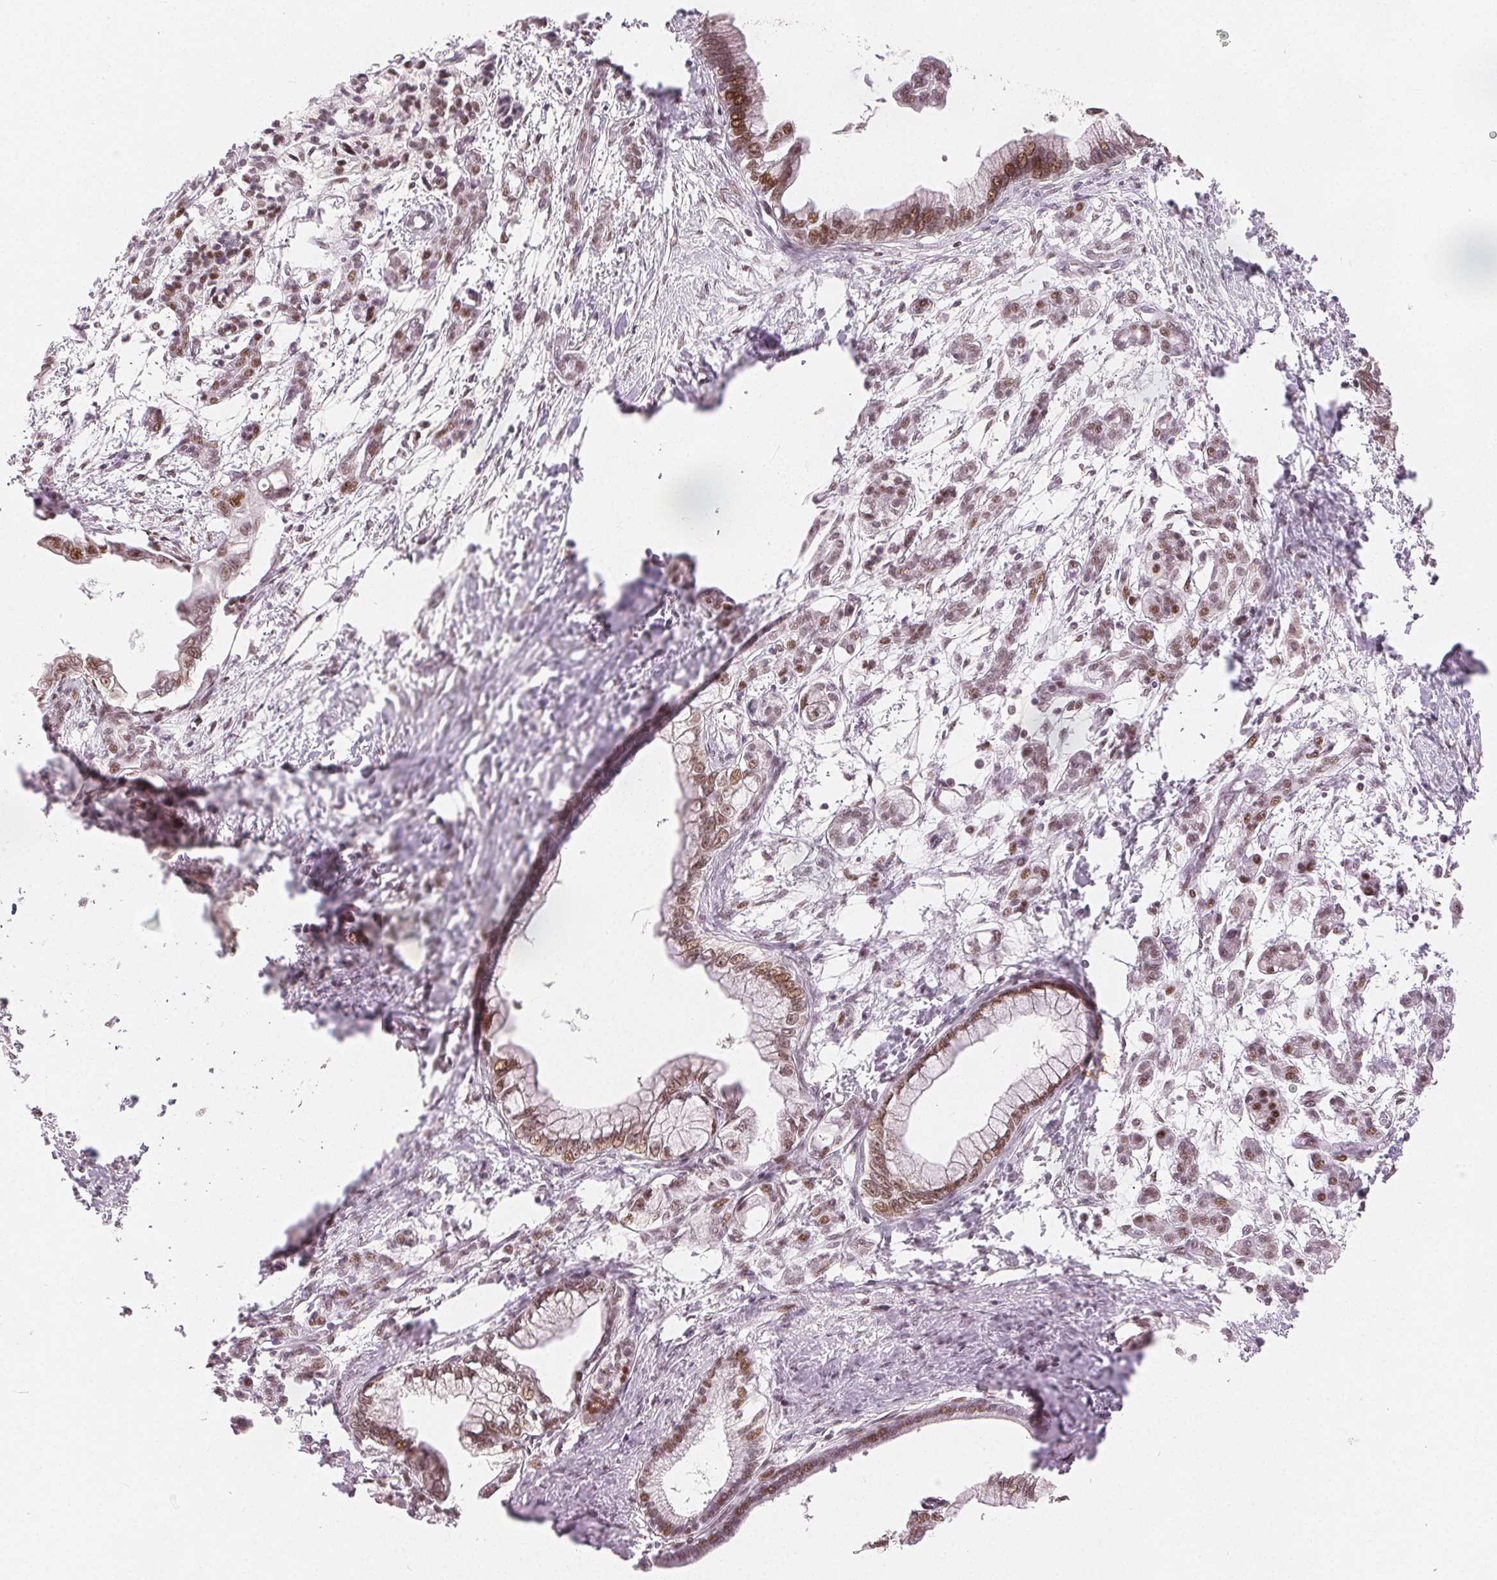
{"staining": {"intensity": "moderate", "quantity": ">75%", "location": "nuclear"}, "tissue": "pancreatic cancer", "cell_type": "Tumor cells", "image_type": "cancer", "snomed": [{"axis": "morphology", "description": "Adenocarcinoma, NOS"}, {"axis": "topography", "description": "Pancreas"}], "caption": "Pancreatic adenocarcinoma was stained to show a protein in brown. There is medium levels of moderate nuclear staining in about >75% of tumor cells. (IHC, brightfield microscopy, high magnification).", "gene": "ZNF703", "patient": {"sex": "male", "age": 61}}